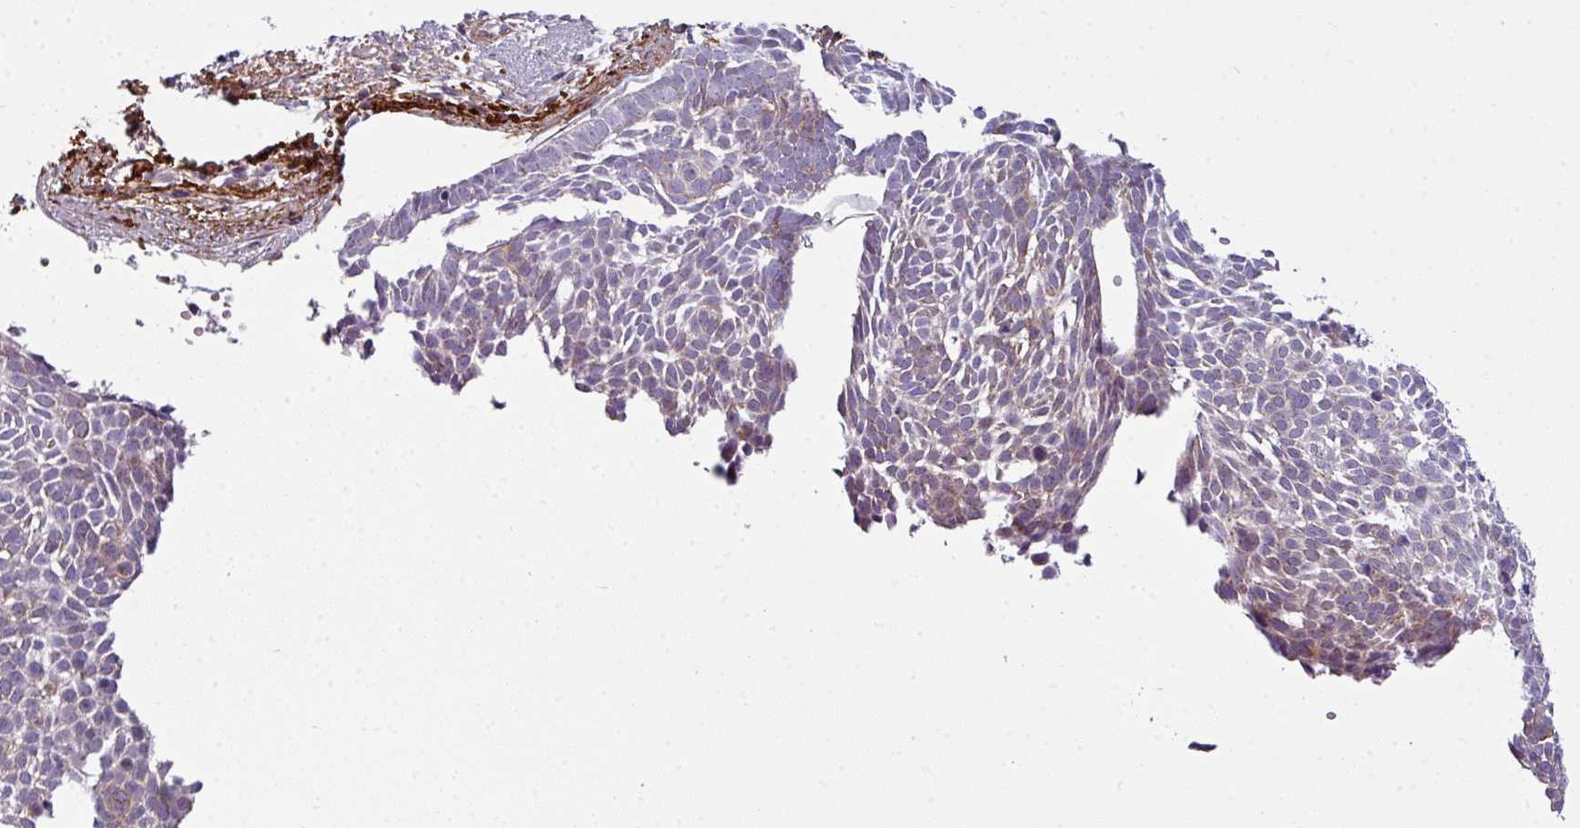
{"staining": {"intensity": "weak", "quantity": "25%-75%", "location": "cytoplasmic/membranous"}, "tissue": "skin cancer", "cell_type": "Tumor cells", "image_type": "cancer", "snomed": [{"axis": "morphology", "description": "Basal cell carcinoma"}, {"axis": "topography", "description": "Skin"}], "caption": "Weak cytoplasmic/membranous protein expression is seen in about 25%-75% of tumor cells in skin cancer.", "gene": "COL8A1", "patient": {"sex": "male", "age": 61}}